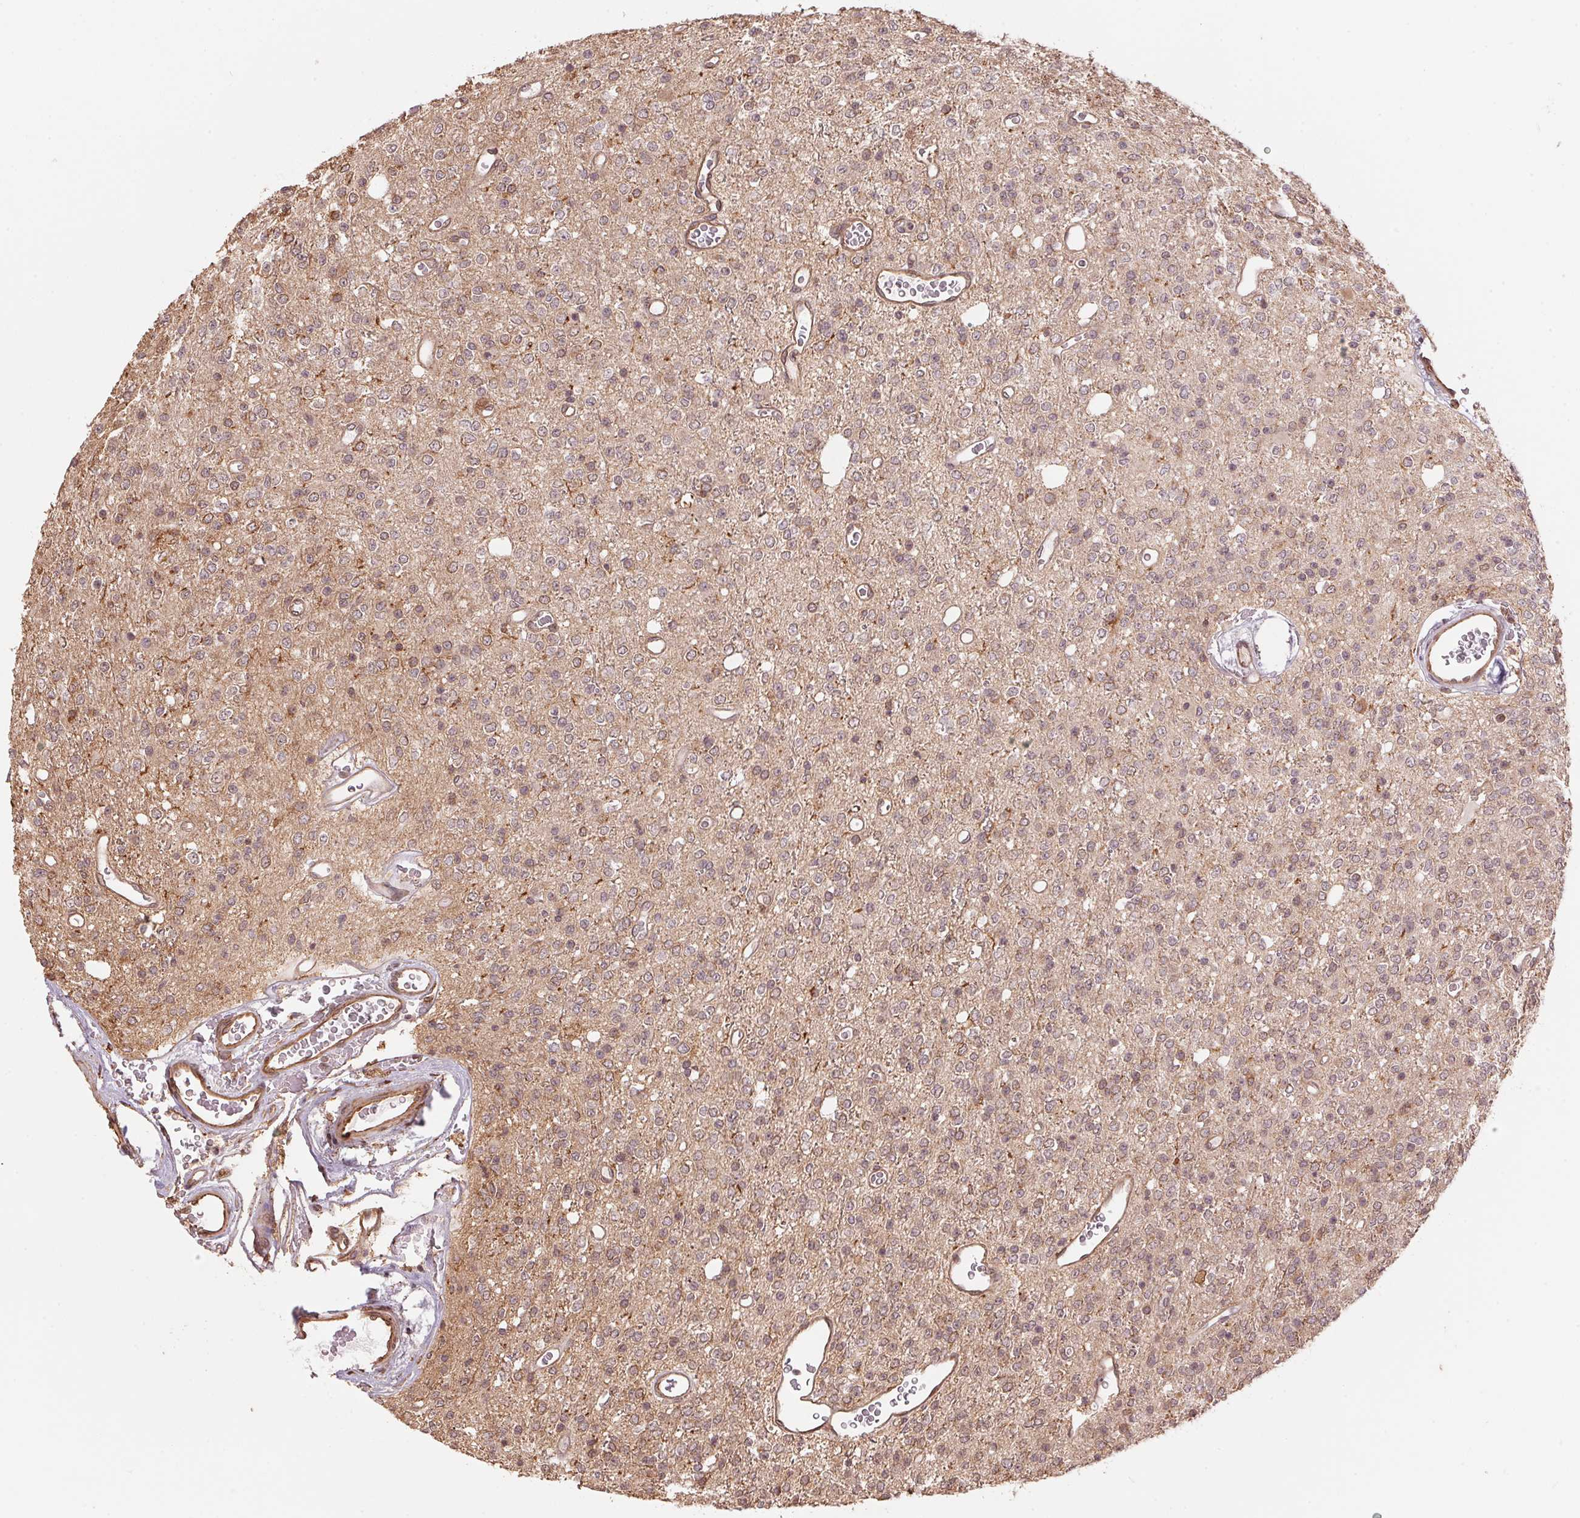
{"staining": {"intensity": "weak", "quantity": "25%-75%", "location": "cytoplasmic/membranous"}, "tissue": "glioma", "cell_type": "Tumor cells", "image_type": "cancer", "snomed": [{"axis": "morphology", "description": "Glioma, malignant, Low grade"}, {"axis": "topography", "description": "Brain"}], "caption": "Immunohistochemistry (IHC) histopathology image of neoplastic tissue: human glioma stained using immunohistochemistry demonstrates low levels of weak protein expression localized specifically in the cytoplasmic/membranous of tumor cells, appearing as a cytoplasmic/membranous brown color.", "gene": "C6orf163", "patient": {"sex": "female", "age": 45}}